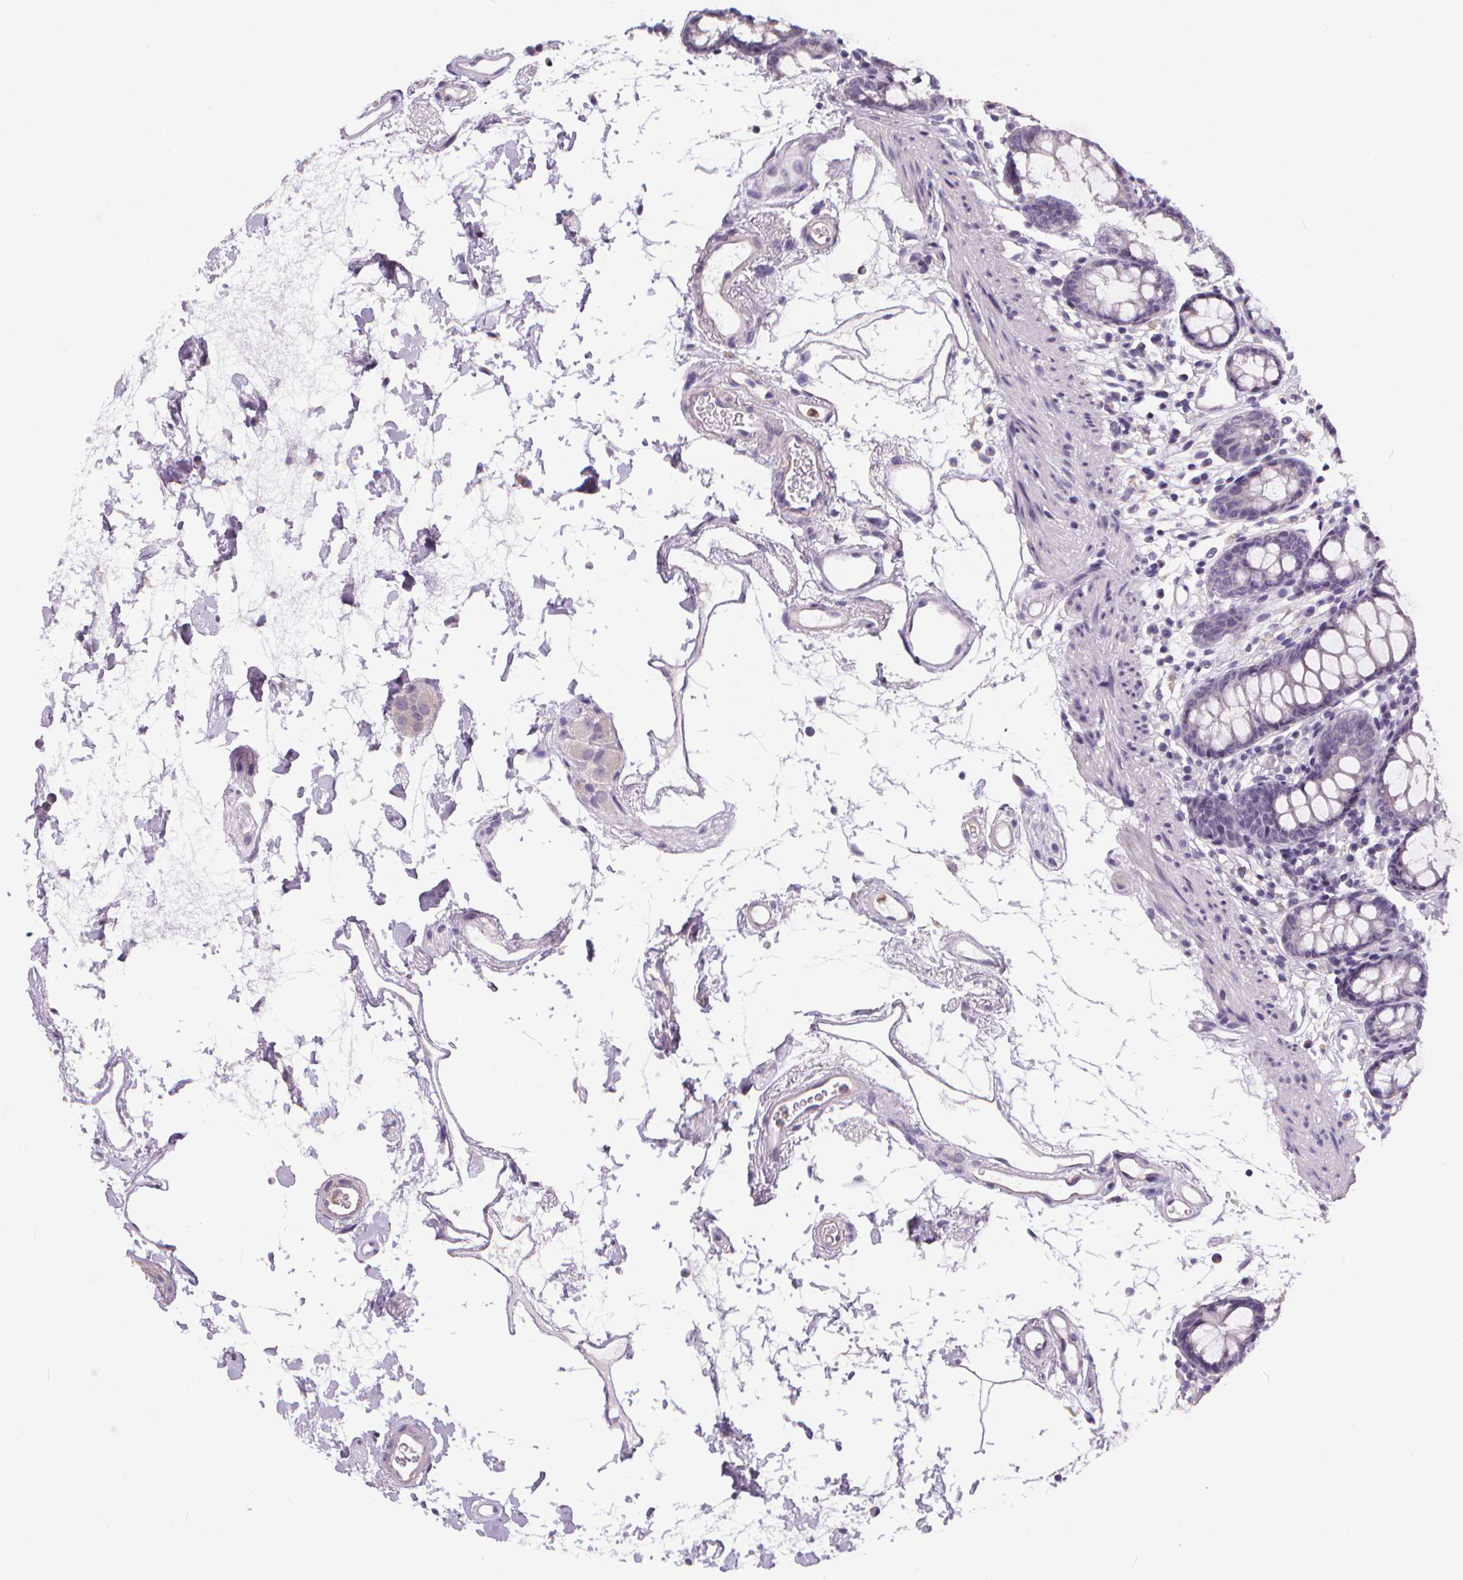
{"staining": {"intensity": "negative", "quantity": "none", "location": "none"}, "tissue": "colon", "cell_type": "Endothelial cells", "image_type": "normal", "snomed": [{"axis": "morphology", "description": "Normal tissue, NOS"}, {"axis": "topography", "description": "Colon"}], "caption": "Photomicrograph shows no significant protein positivity in endothelial cells of benign colon.", "gene": "ATP6V1D", "patient": {"sex": "female", "age": 84}}